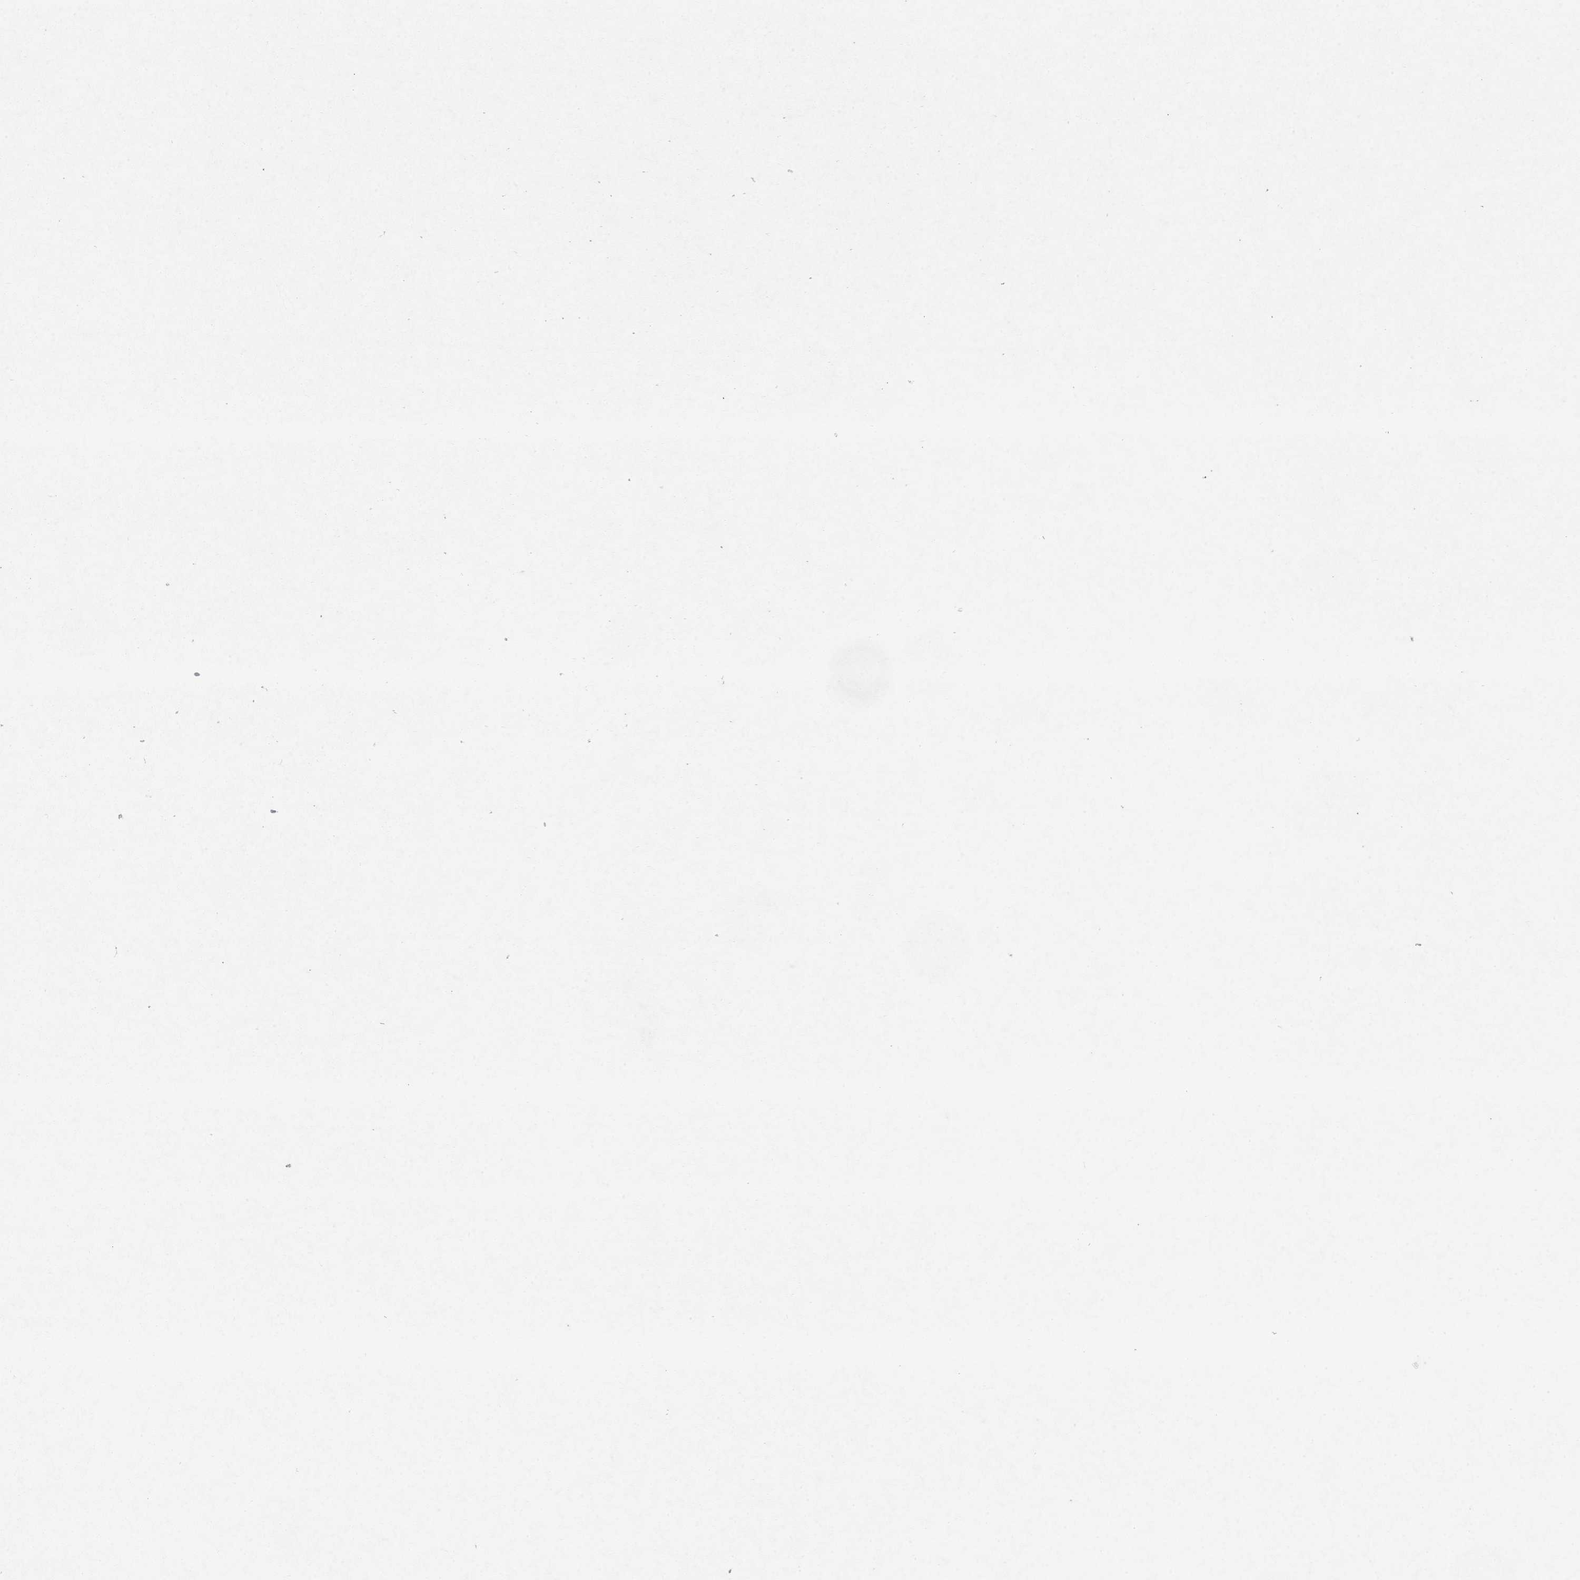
{"staining": {"intensity": "negative", "quantity": "none", "location": "none"}, "tissue": "vagina", "cell_type": "Squamous epithelial cells", "image_type": "normal", "snomed": [{"axis": "morphology", "description": "Normal tissue, NOS"}, {"axis": "topography", "description": "Vagina"}], "caption": "Immunohistochemistry (IHC) histopathology image of normal human vagina stained for a protein (brown), which shows no staining in squamous epithelial cells.", "gene": "TMEM97", "patient": {"sex": "female", "age": 47}}